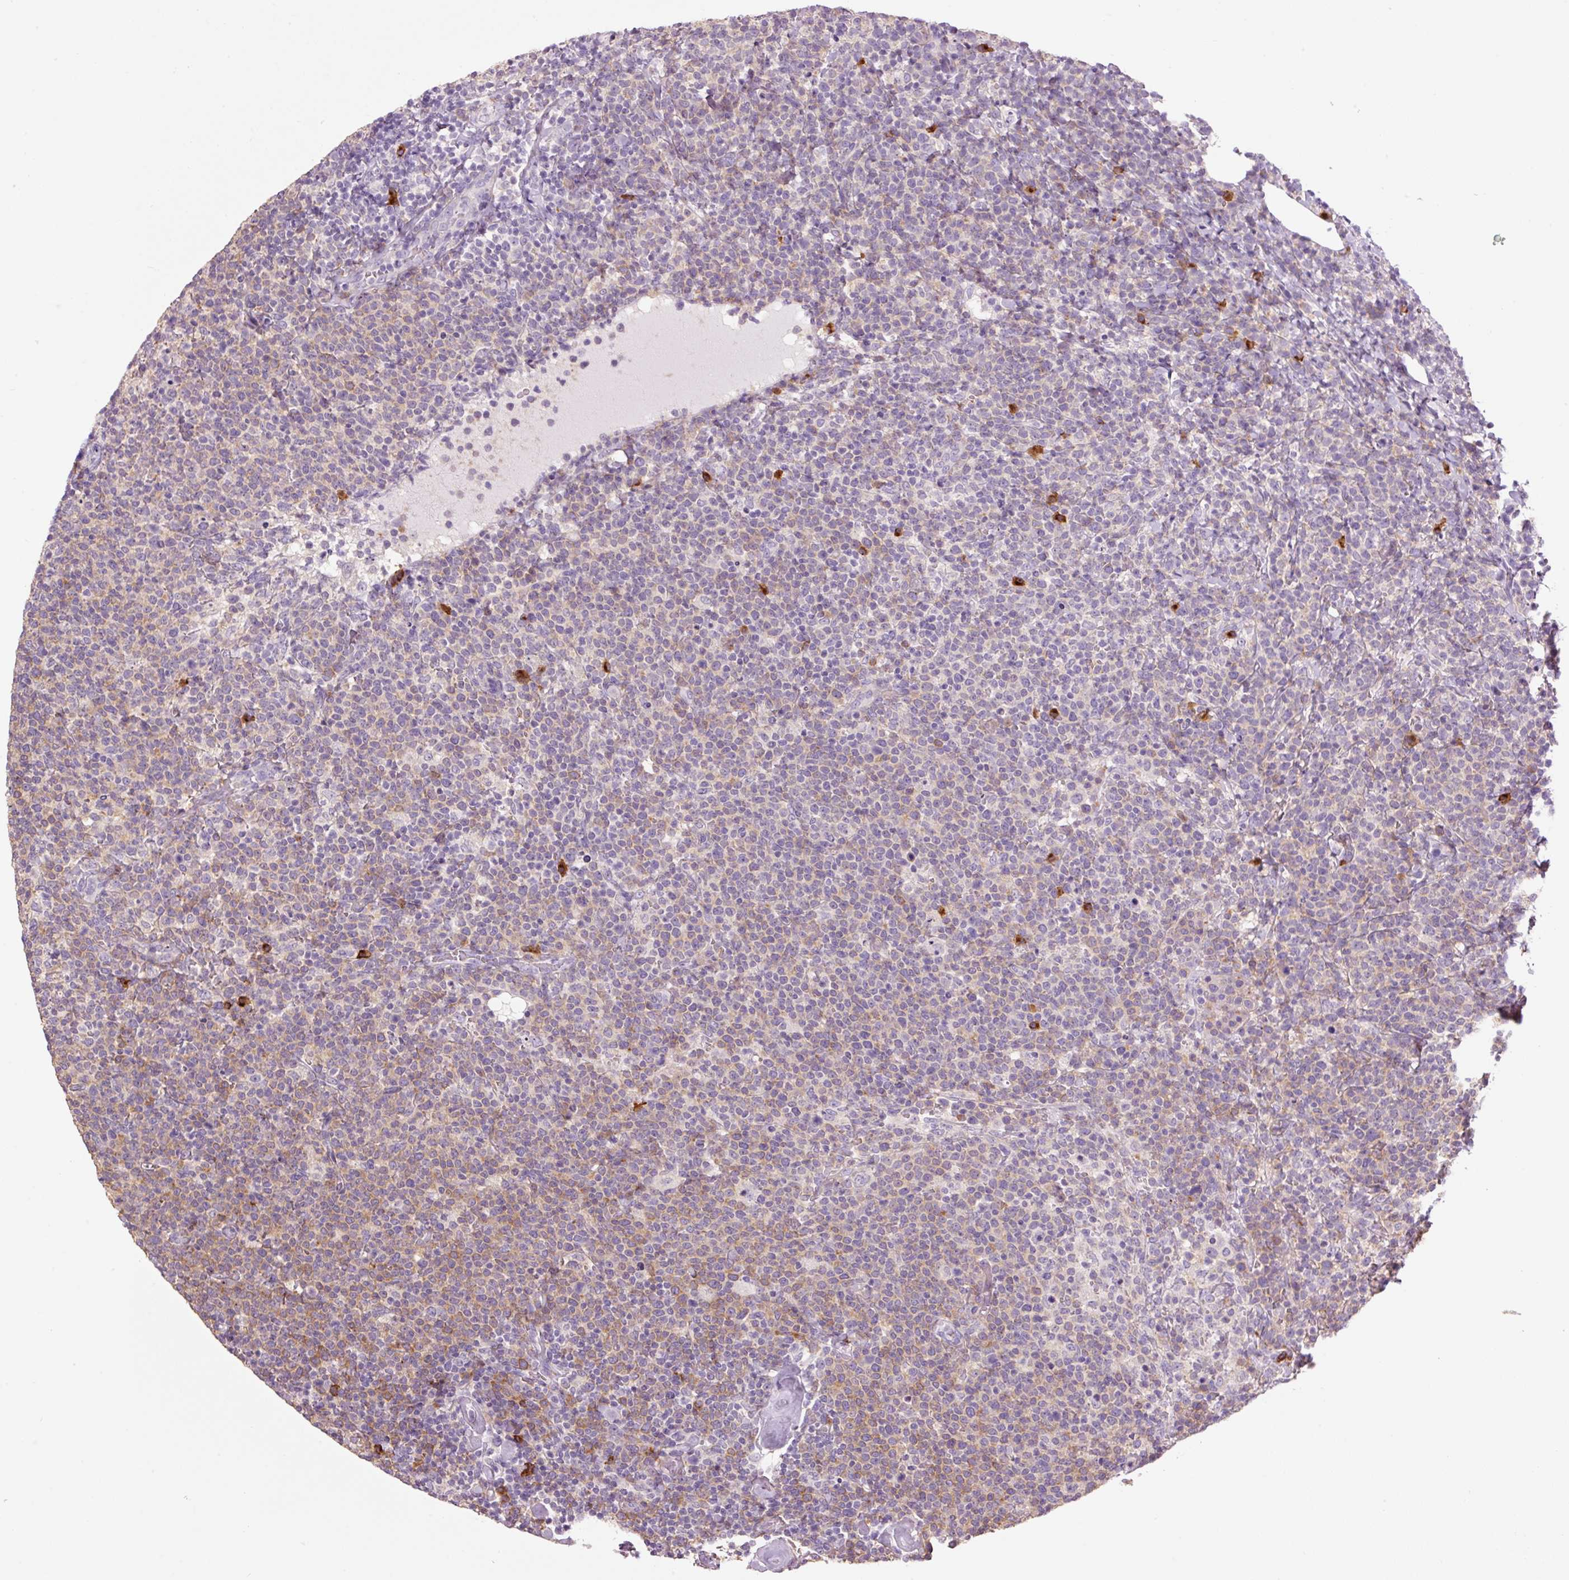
{"staining": {"intensity": "moderate", "quantity": "<25%", "location": "cytoplasmic/membranous"}, "tissue": "lymphoma", "cell_type": "Tumor cells", "image_type": "cancer", "snomed": [{"axis": "morphology", "description": "Malignant lymphoma, non-Hodgkin's type, High grade"}, {"axis": "topography", "description": "Lymph node"}], "caption": "Malignant lymphoma, non-Hodgkin's type (high-grade) stained for a protein demonstrates moderate cytoplasmic/membranous positivity in tumor cells. Immunohistochemistry (ihc) stains the protein in brown and the nuclei are stained blue.", "gene": "HAX1", "patient": {"sex": "male", "age": 61}}